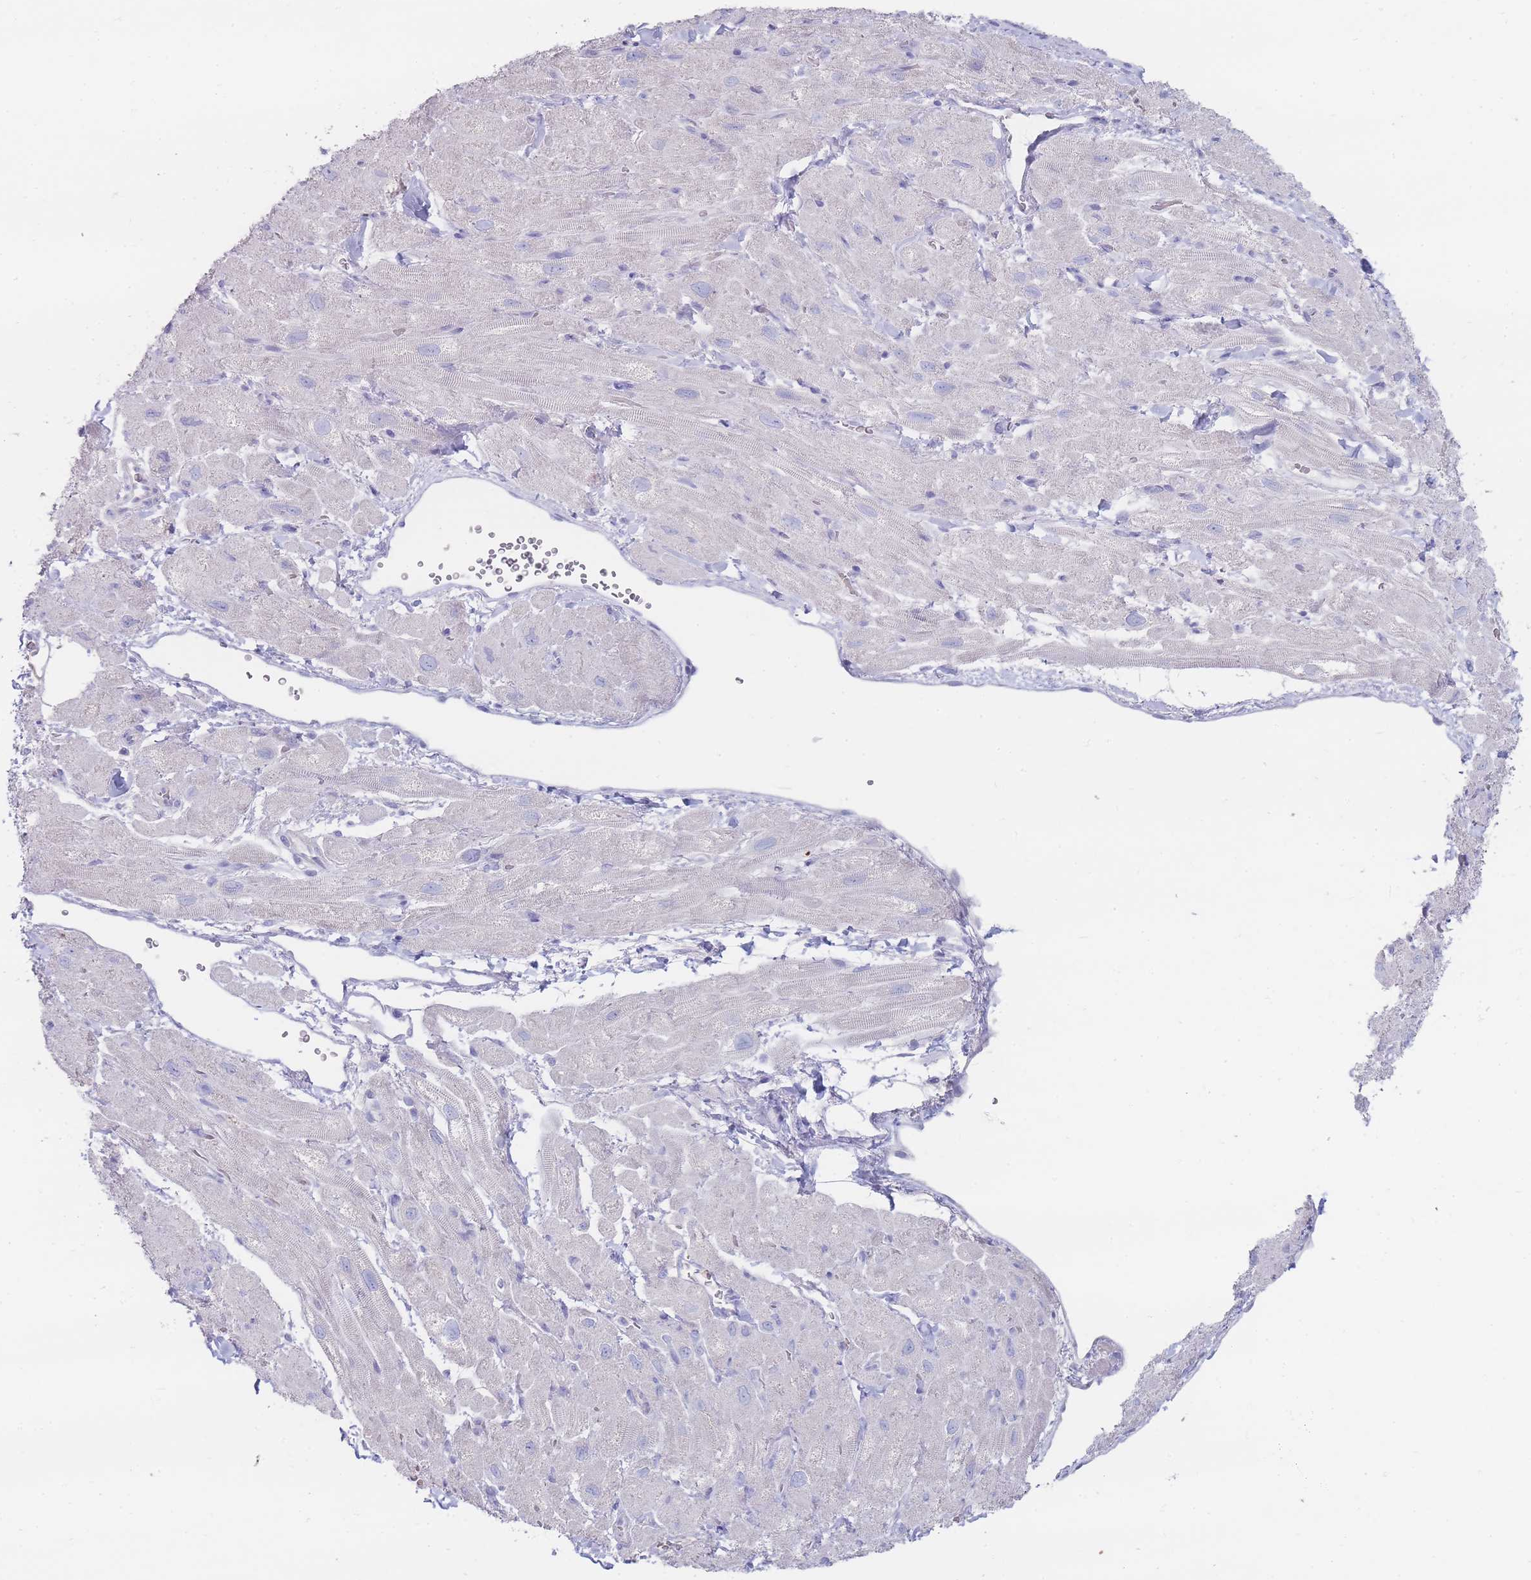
{"staining": {"intensity": "negative", "quantity": "none", "location": "none"}, "tissue": "heart muscle", "cell_type": "Cardiomyocytes", "image_type": "normal", "snomed": [{"axis": "morphology", "description": "Normal tissue, NOS"}, {"axis": "topography", "description": "Heart"}], "caption": "DAB immunohistochemical staining of unremarkable human heart muscle exhibits no significant staining in cardiomyocytes.", "gene": "ENSG00000284931", "patient": {"sex": "male", "age": 65}}